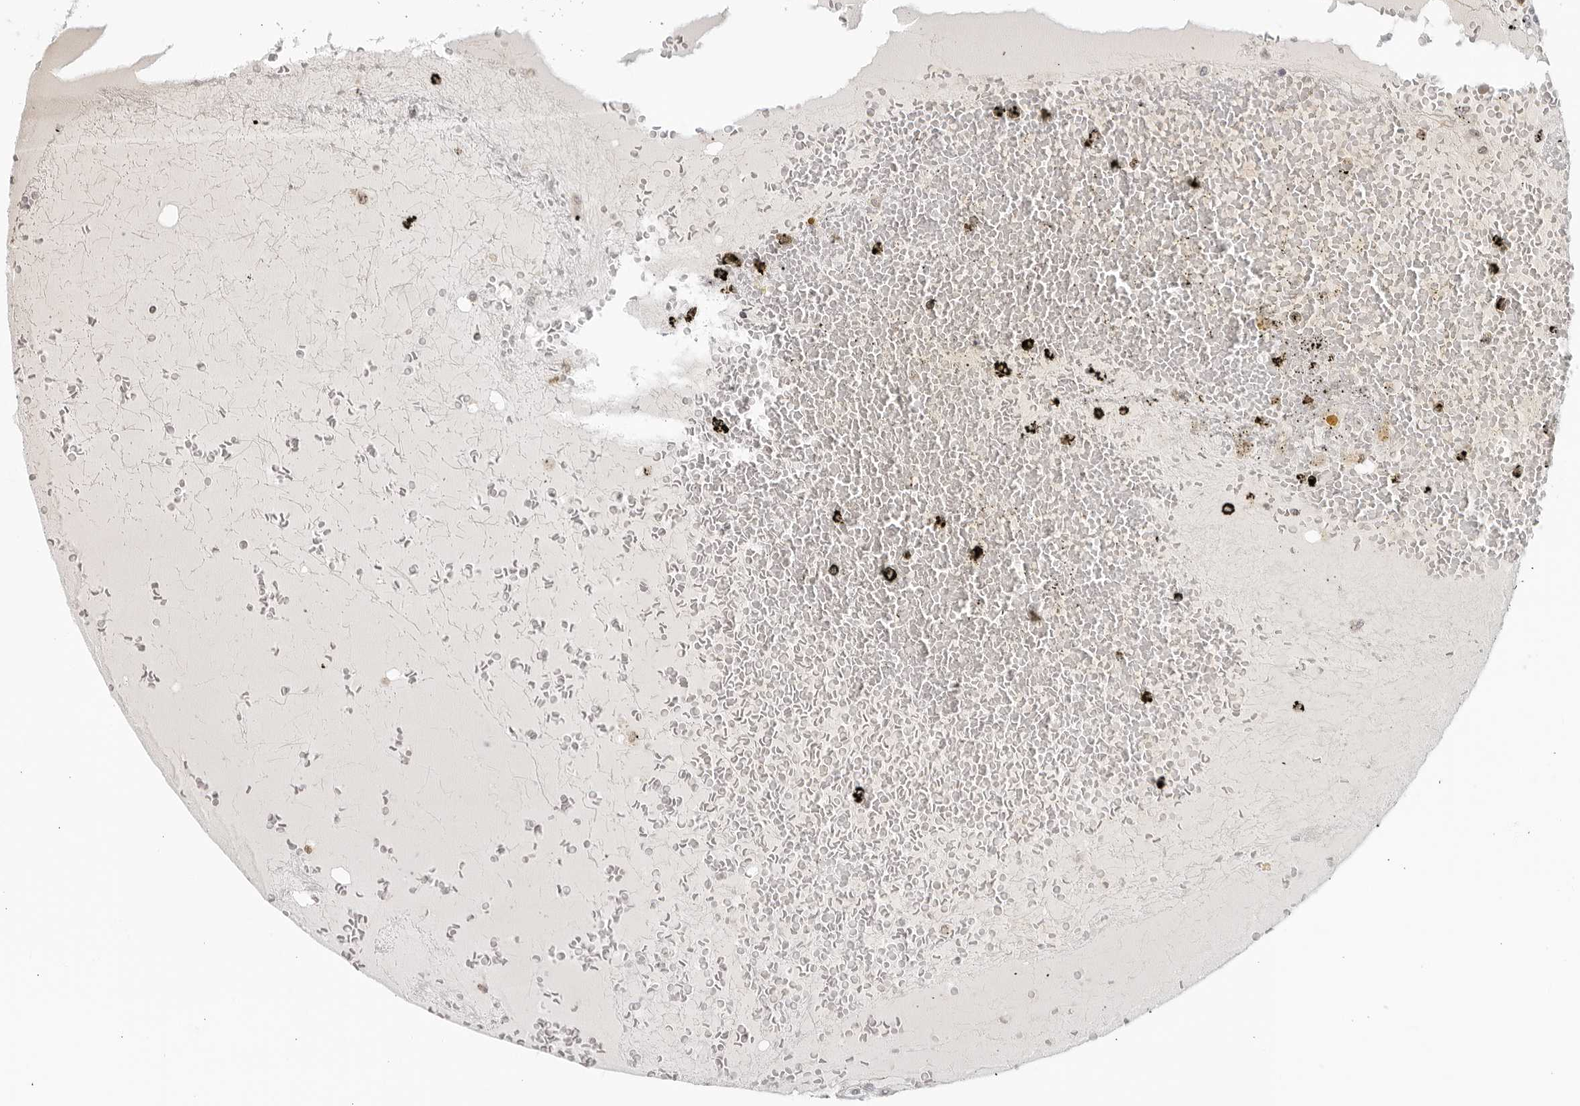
{"staining": {"intensity": "negative", "quantity": "none", "location": "none"}, "tissue": "renal cancer", "cell_type": "Tumor cells", "image_type": "cancer", "snomed": [{"axis": "morphology", "description": "Adenocarcinoma, NOS"}, {"axis": "topography", "description": "Kidney"}], "caption": "Immunohistochemistry of human renal cancer (adenocarcinoma) shows no expression in tumor cells. The staining is performed using DAB brown chromogen with nuclei counter-stained in using hematoxylin.", "gene": "RAB11FIP3", "patient": {"sex": "male", "age": 56}}